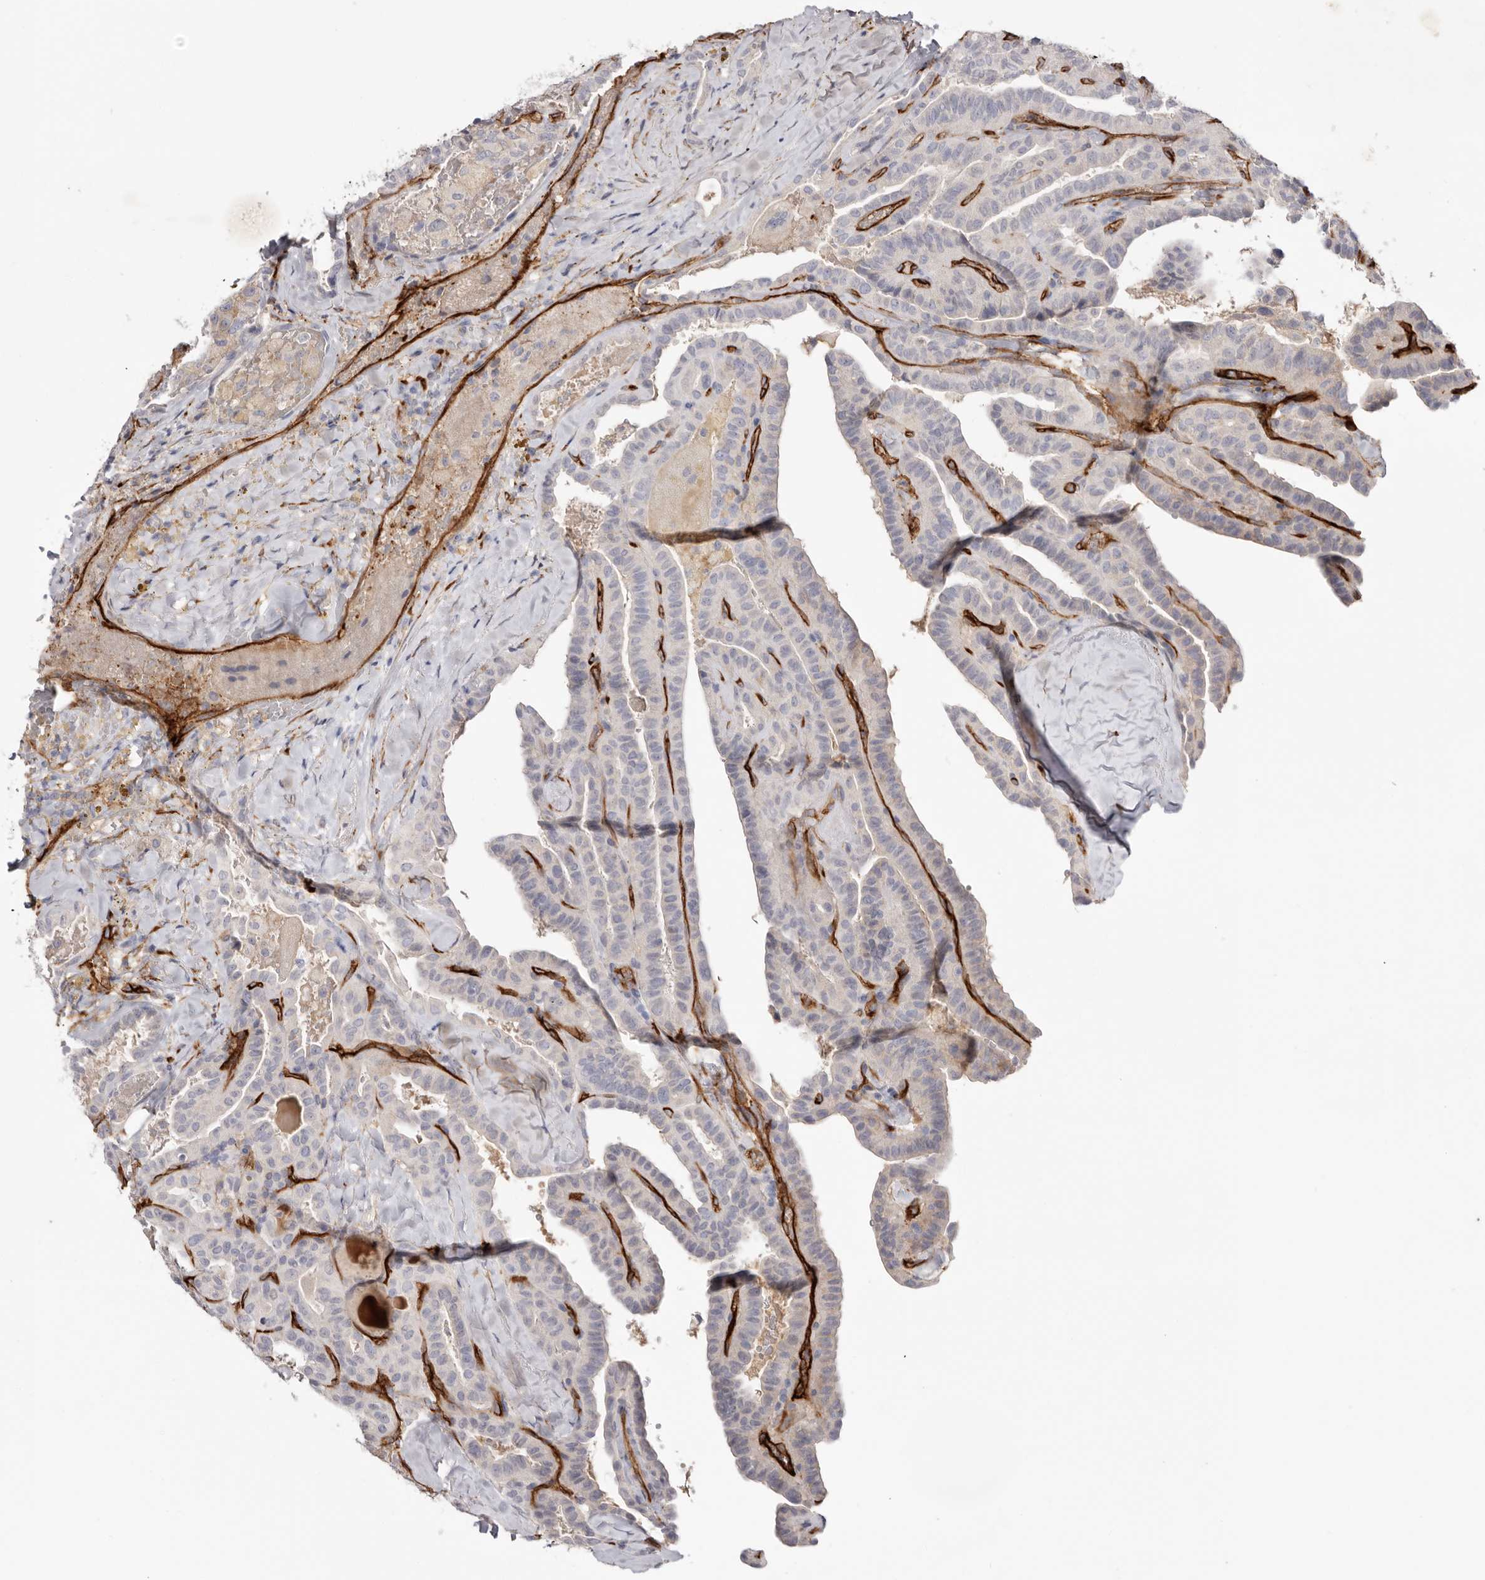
{"staining": {"intensity": "negative", "quantity": "none", "location": "none"}, "tissue": "thyroid cancer", "cell_type": "Tumor cells", "image_type": "cancer", "snomed": [{"axis": "morphology", "description": "Papillary adenocarcinoma, NOS"}, {"axis": "topography", "description": "Thyroid gland"}], "caption": "Human thyroid cancer stained for a protein using immunohistochemistry exhibits no positivity in tumor cells.", "gene": "LRRC66", "patient": {"sex": "male", "age": 77}}